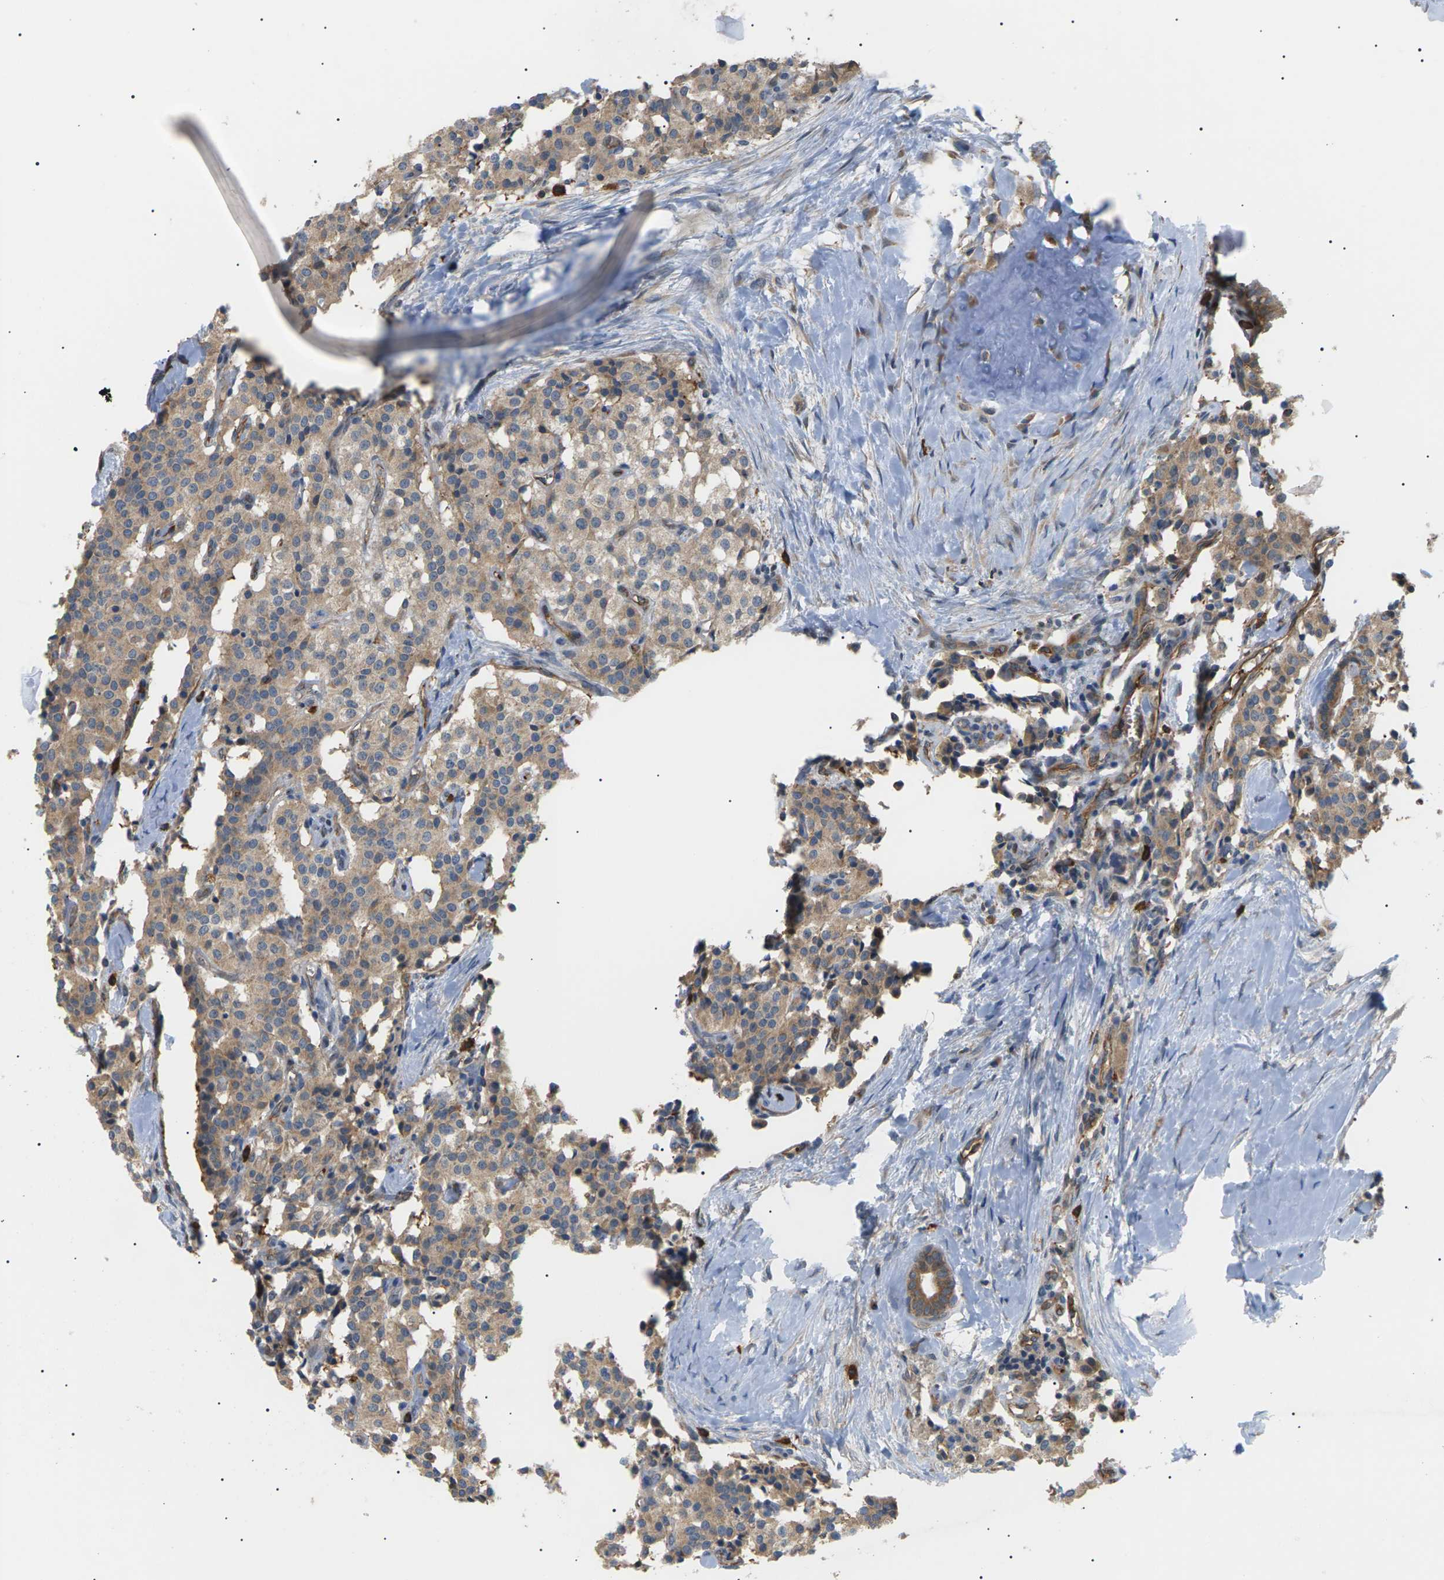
{"staining": {"intensity": "weak", "quantity": ">75%", "location": "cytoplasmic/membranous"}, "tissue": "carcinoid", "cell_type": "Tumor cells", "image_type": "cancer", "snomed": [{"axis": "morphology", "description": "Carcinoid, malignant, NOS"}, {"axis": "topography", "description": "Lung"}], "caption": "This image shows IHC staining of human carcinoid, with low weak cytoplasmic/membranous staining in approximately >75% of tumor cells.", "gene": "TMTC4", "patient": {"sex": "male", "age": 30}}